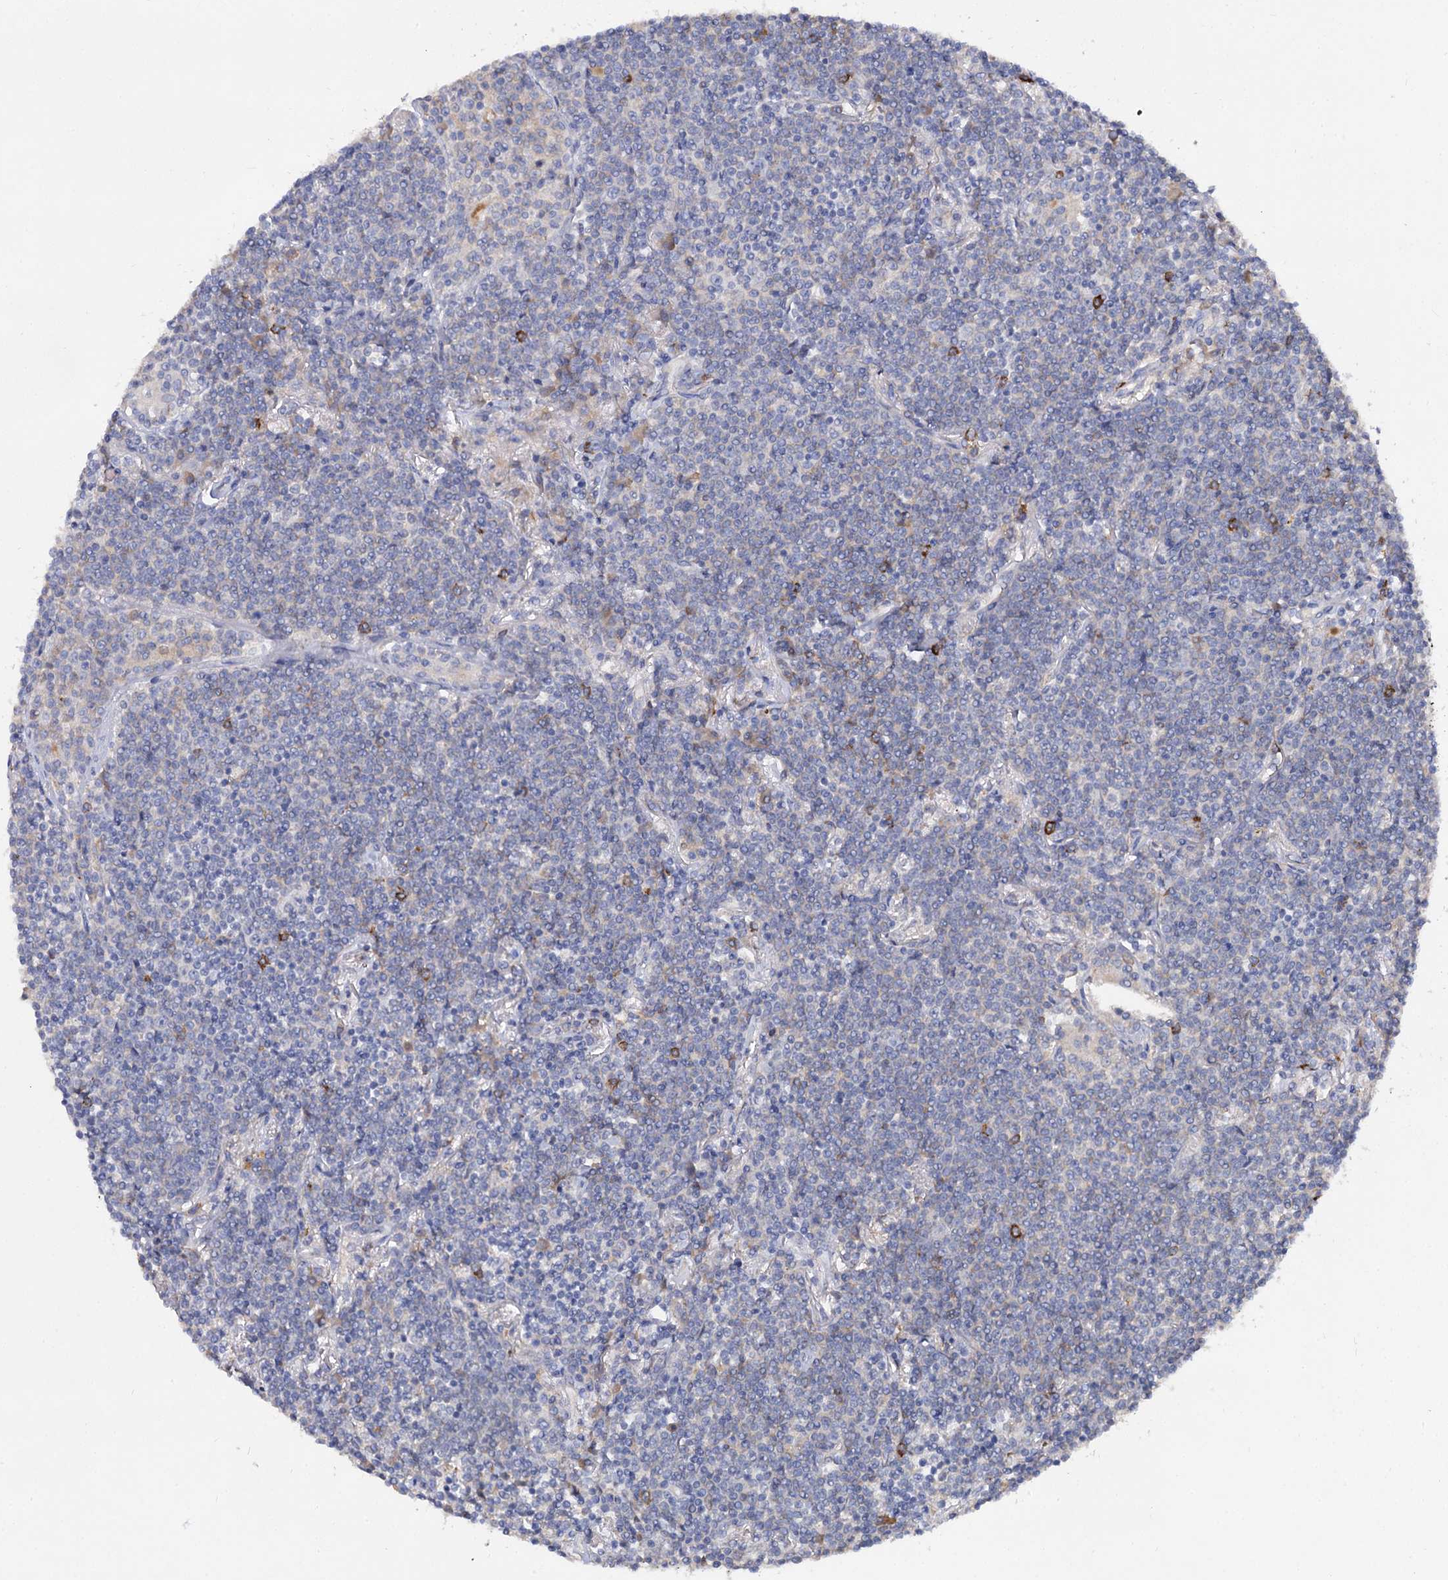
{"staining": {"intensity": "negative", "quantity": "none", "location": "none"}, "tissue": "lymphoma", "cell_type": "Tumor cells", "image_type": "cancer", "snomed": [{"axis": "morphology", "description": "Malignant lymphoma, non-Hodgkin's type, Low grade"}, {"axis": "topography", "description": "Lung"}], "caption": "The immunohistochemistry histopathology image has no significant expression in tumor cells of low-grade malignant lymphoma, non-Hodgkin's type tissue.", "gene": "HVCN1", "patient": {"sex": "female", "age": 71}}